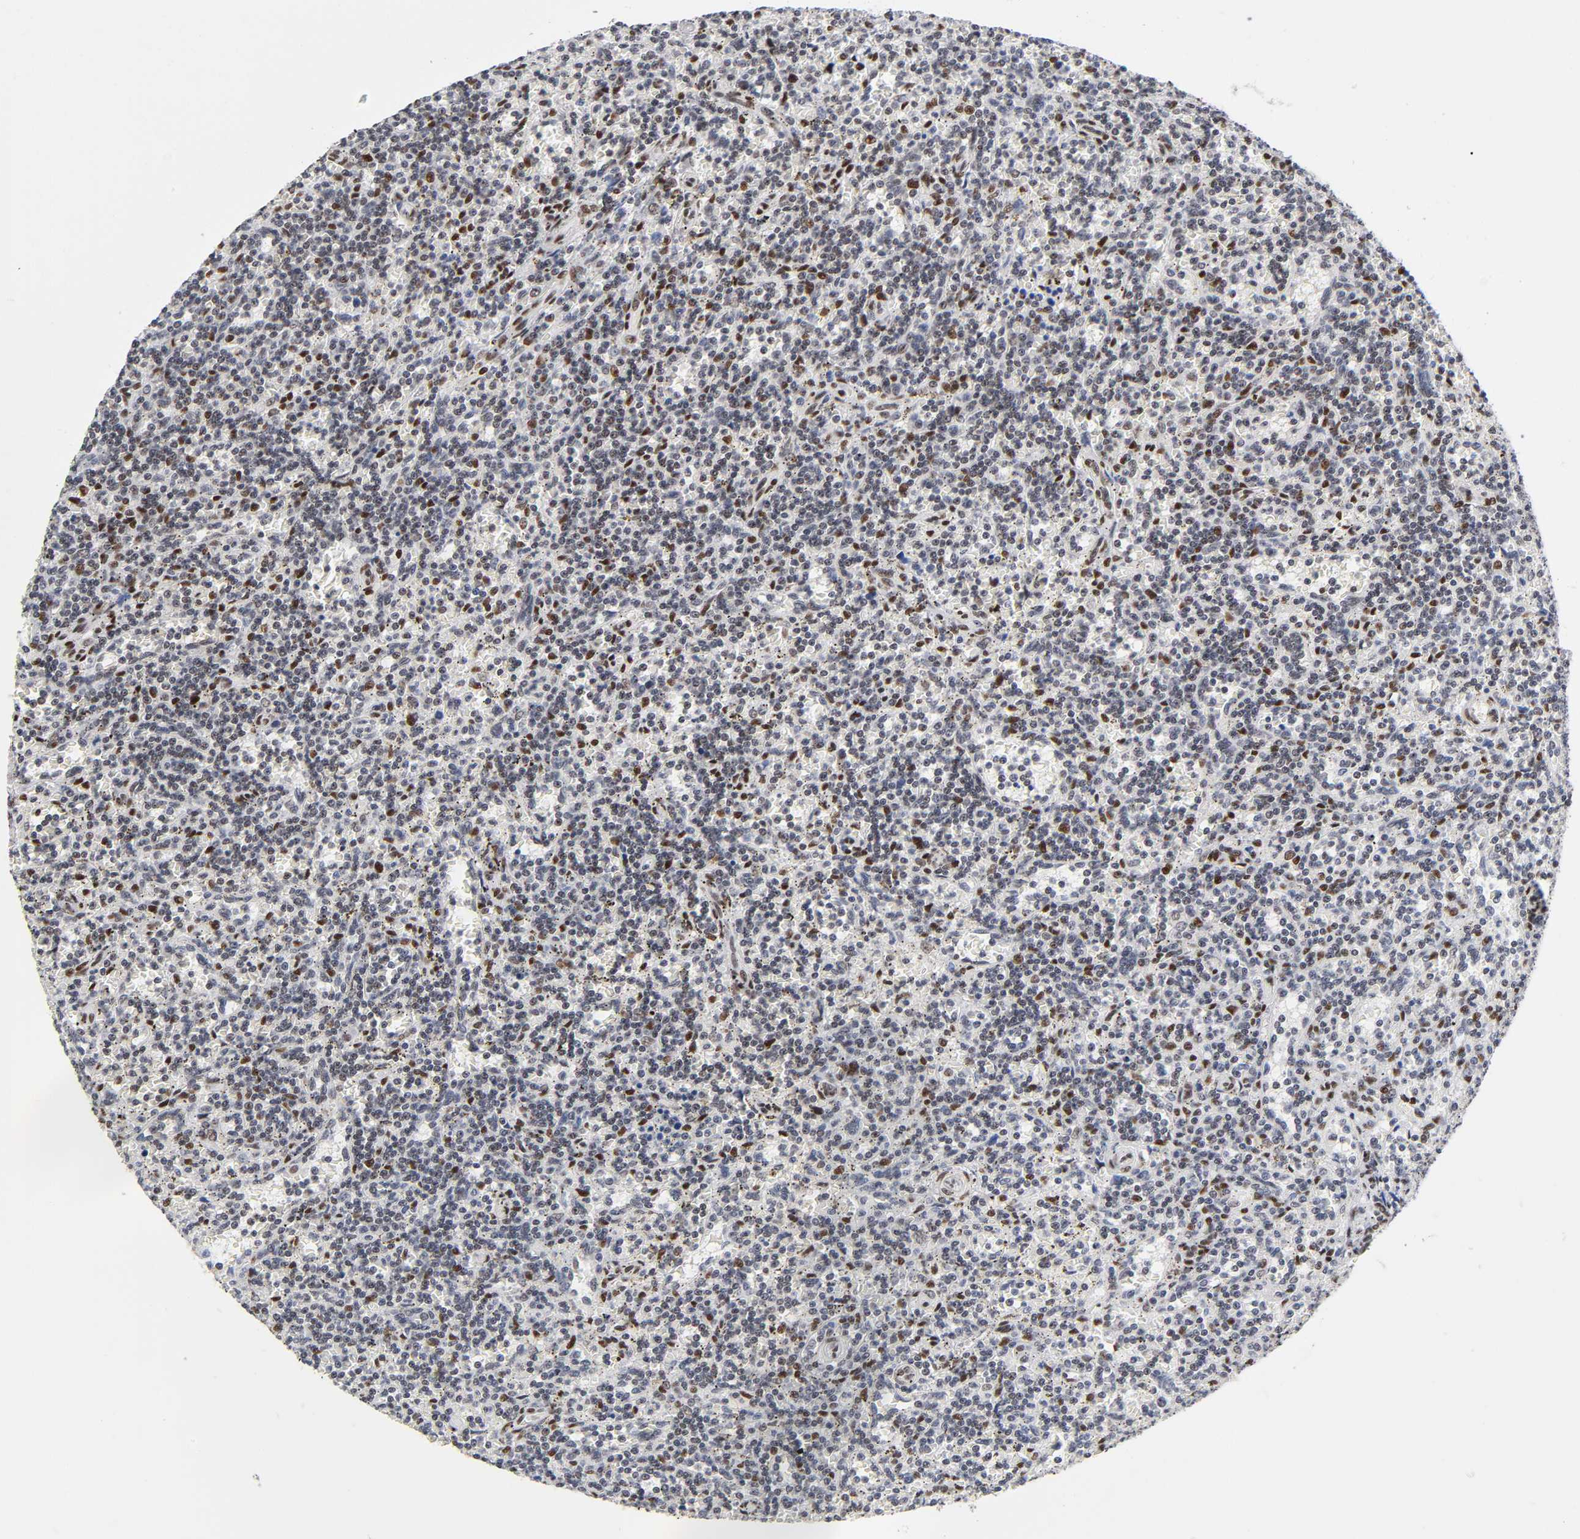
{"staining": {"intensity": "moderate", "quantity": "25%-75%", "location": "nuclear"}, "tissue": "lymphoma", "cell_type": "Tumor cells", "image_type": "cancer", "snomed": [{"axis": "morphology", "description": "Malignant lymphoma, non-Hodgkin's type, Low grade"}, {"axis": "topography", "description": "Spleen"}], "caption": "This is a histology image of IHC staining of lymphoma, which shows moderate staining in the nuclear of tumor cells.", "gene": "NR3C1", "patient": {"sex": "male", "age": 73}}